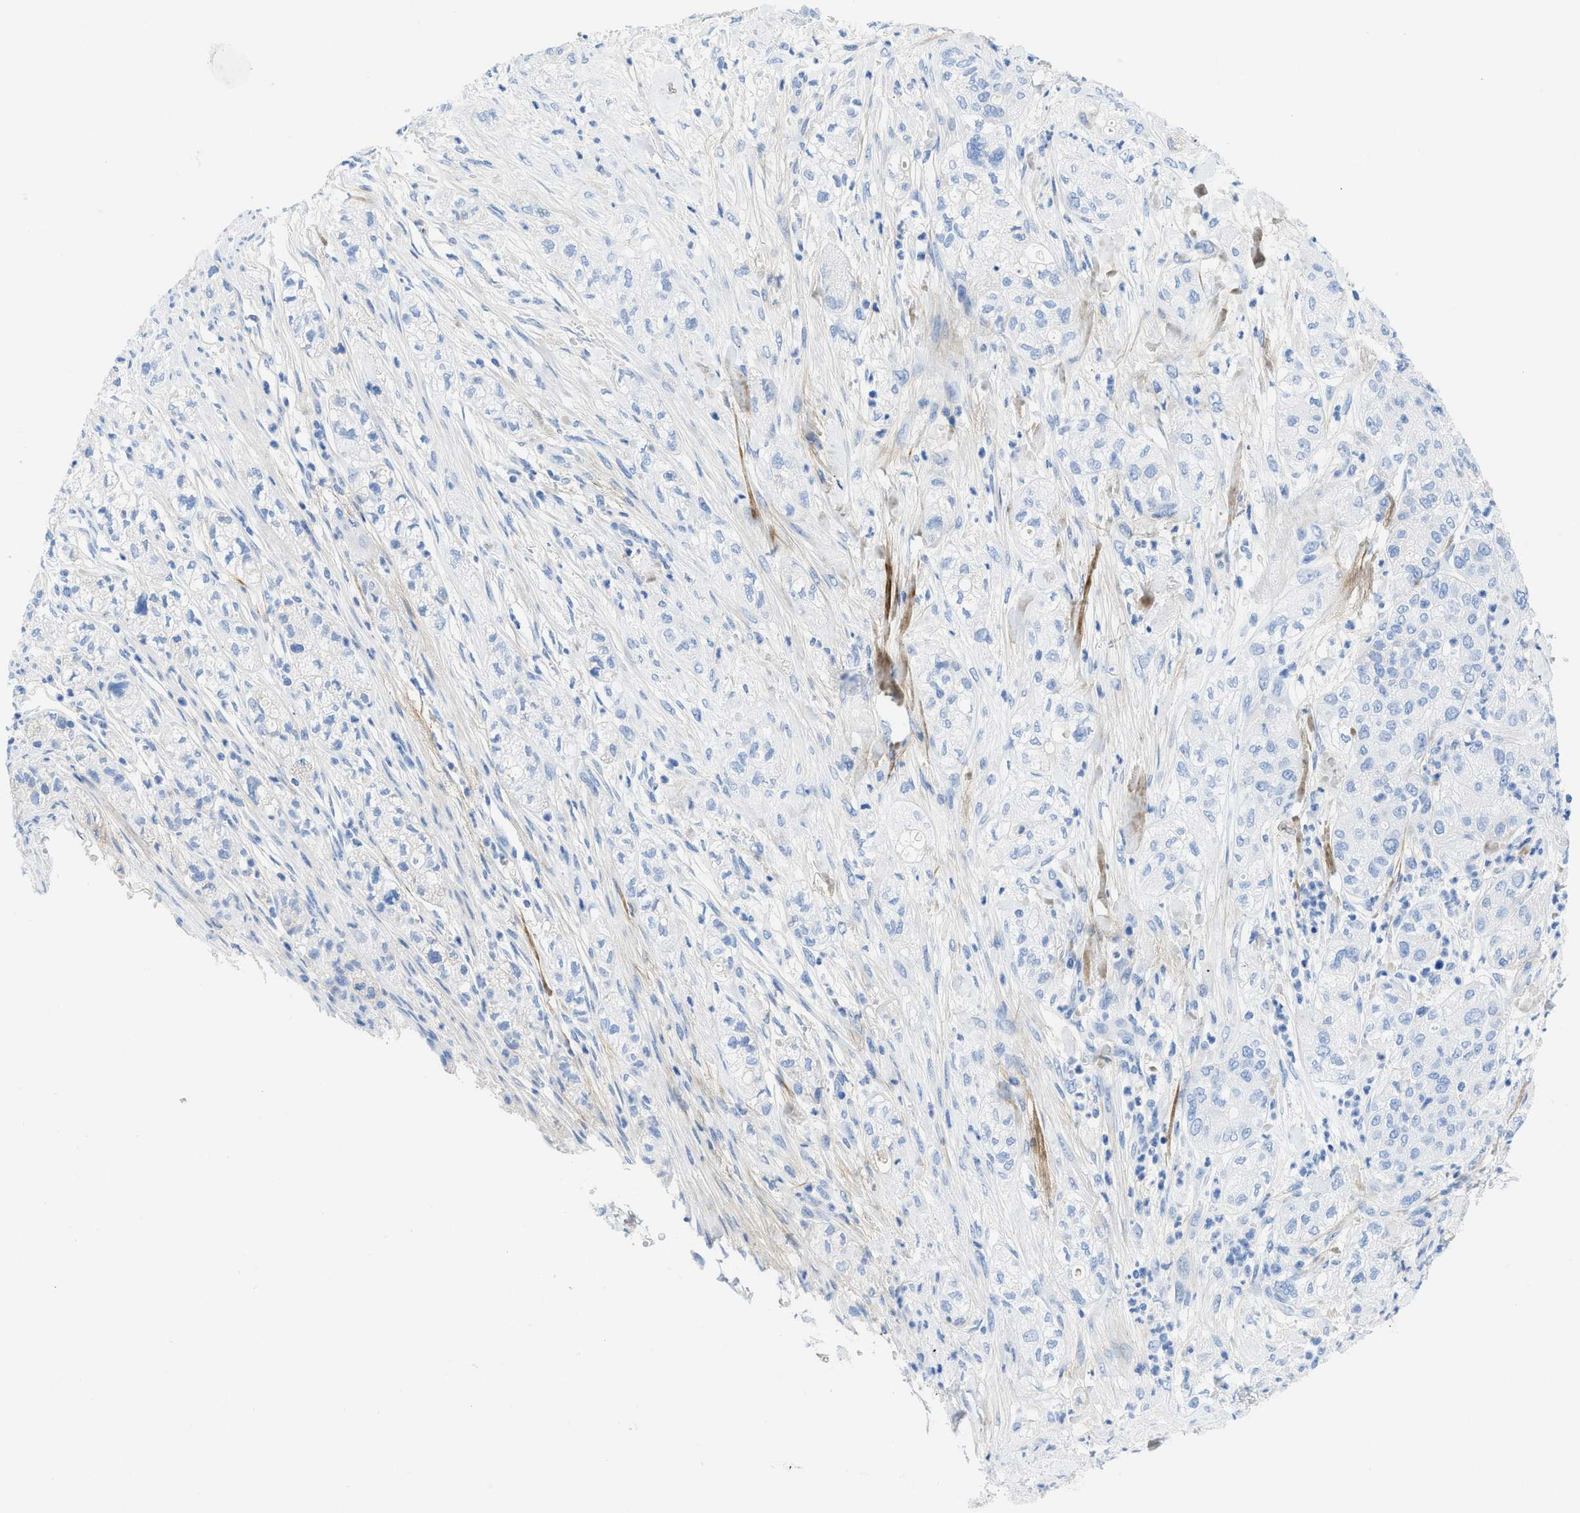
{"staining": {"intensity": "negative", "quantity": "none", "location": "none"}, "tissue": "pancreatic cancer", "cell_type": "Tumor cells", "image_type": "cancer", "snomed": [{"axis": "morphology", "description": "Adenocarcinoma, NOS"}, {"axis": "topography", "description": "Pancreas"}], "caption": "This is an immunohistochemistry (IHC) image of human adenocarcinoma (pancreatic). There is no positivity in tumor cells.", "gene": "COL3A1", "patient": {"sex": "female", "age": 78}}